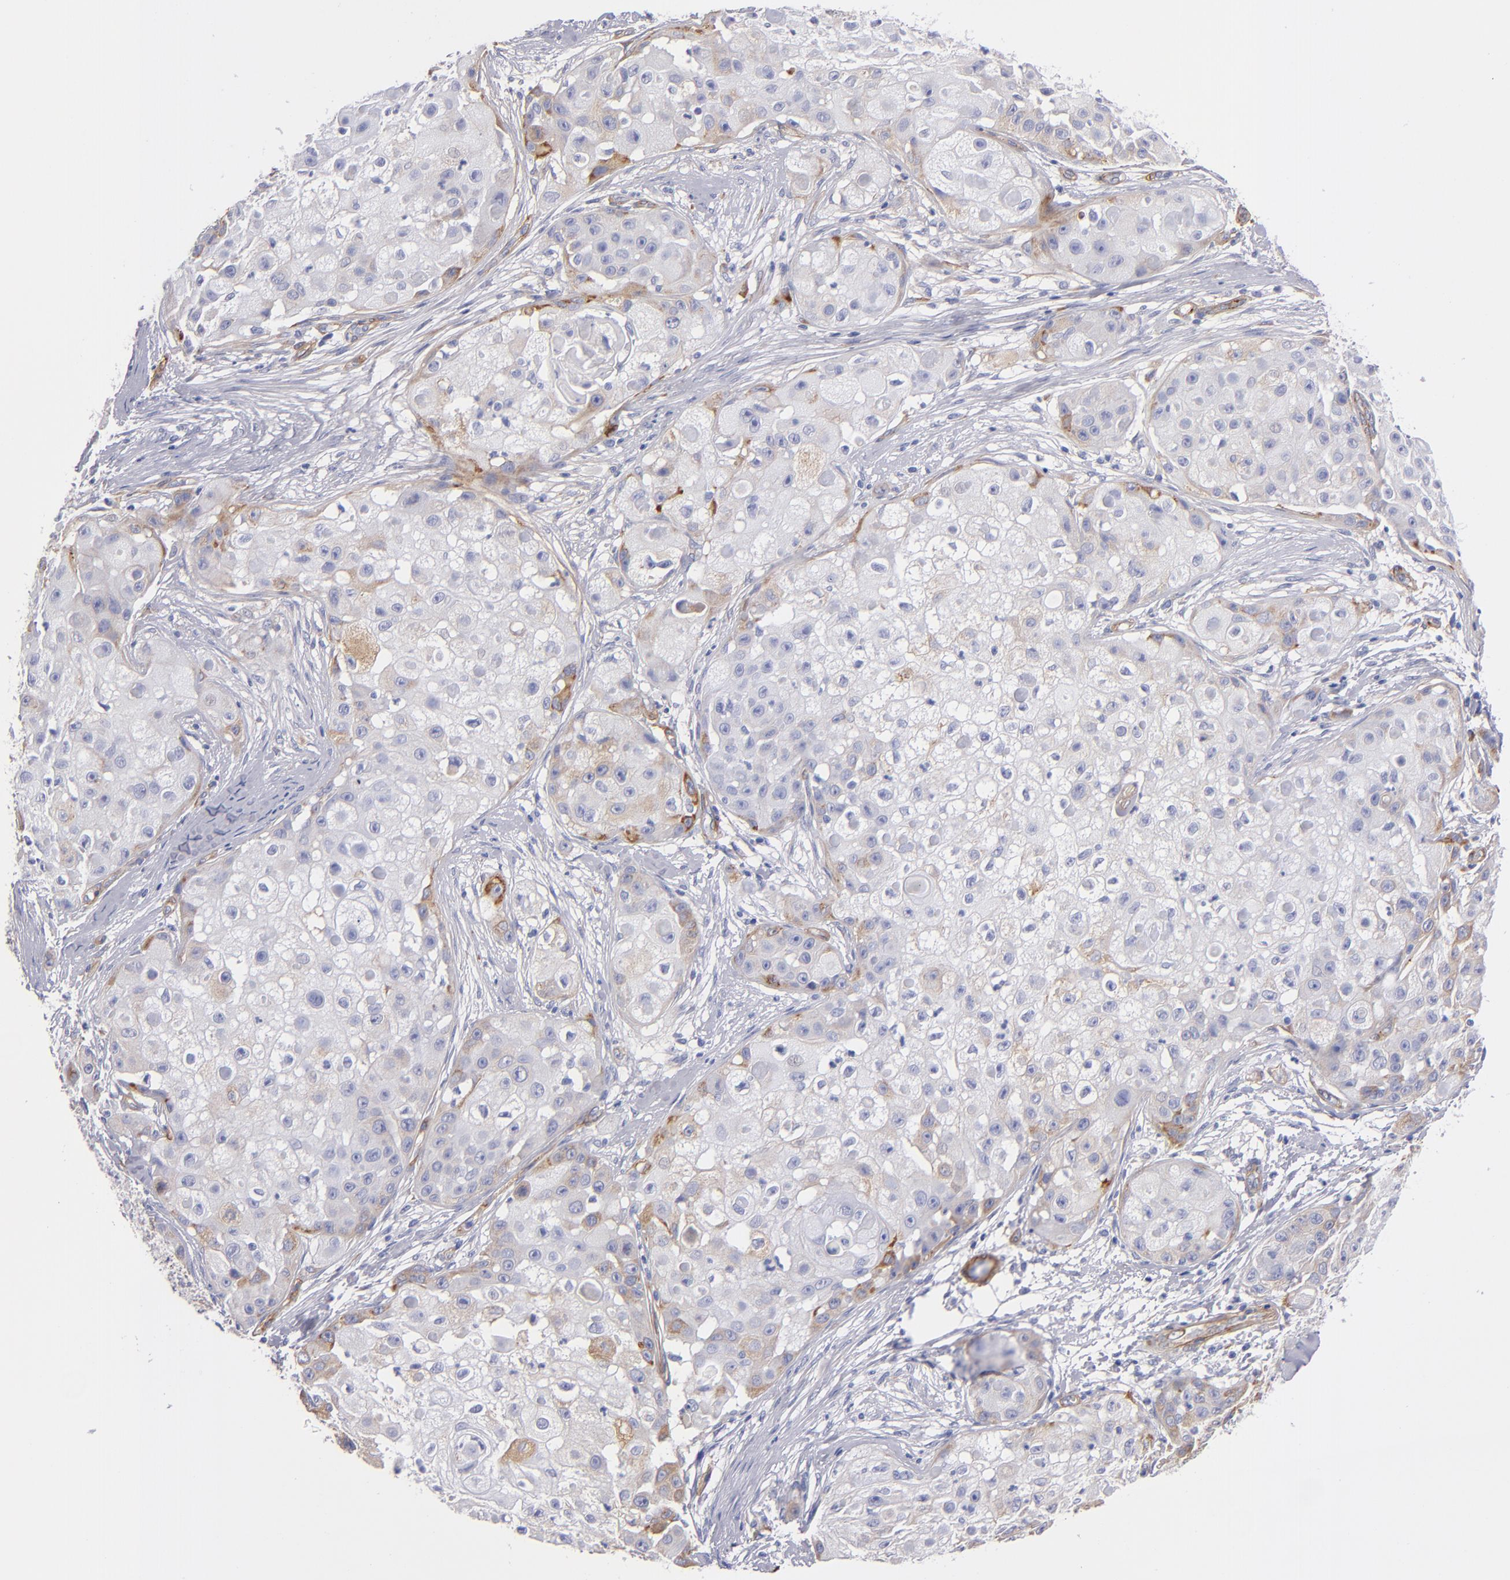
{"staining": {"intensity": "weak", "quantity": "<25%", "location": "cytoplasmic/membranous"}, "tissue": "skin cancer", "cell_type": "Tumor cells", "image_type": "cancer", "snomed": [{"axis": "morphology", "description": "Squamous cell carcinoma, NOS"}, {"axis": "topography", "description": "Skin"}], "caption": "High power microscopy micrograph of an immunohistochemistry photomicrograph of skin squamous cell carcinoma, revealing no significant positivity in tumor cells.", "gene": "LAMC1", "patient": {"sex": "female", "age": 57}}